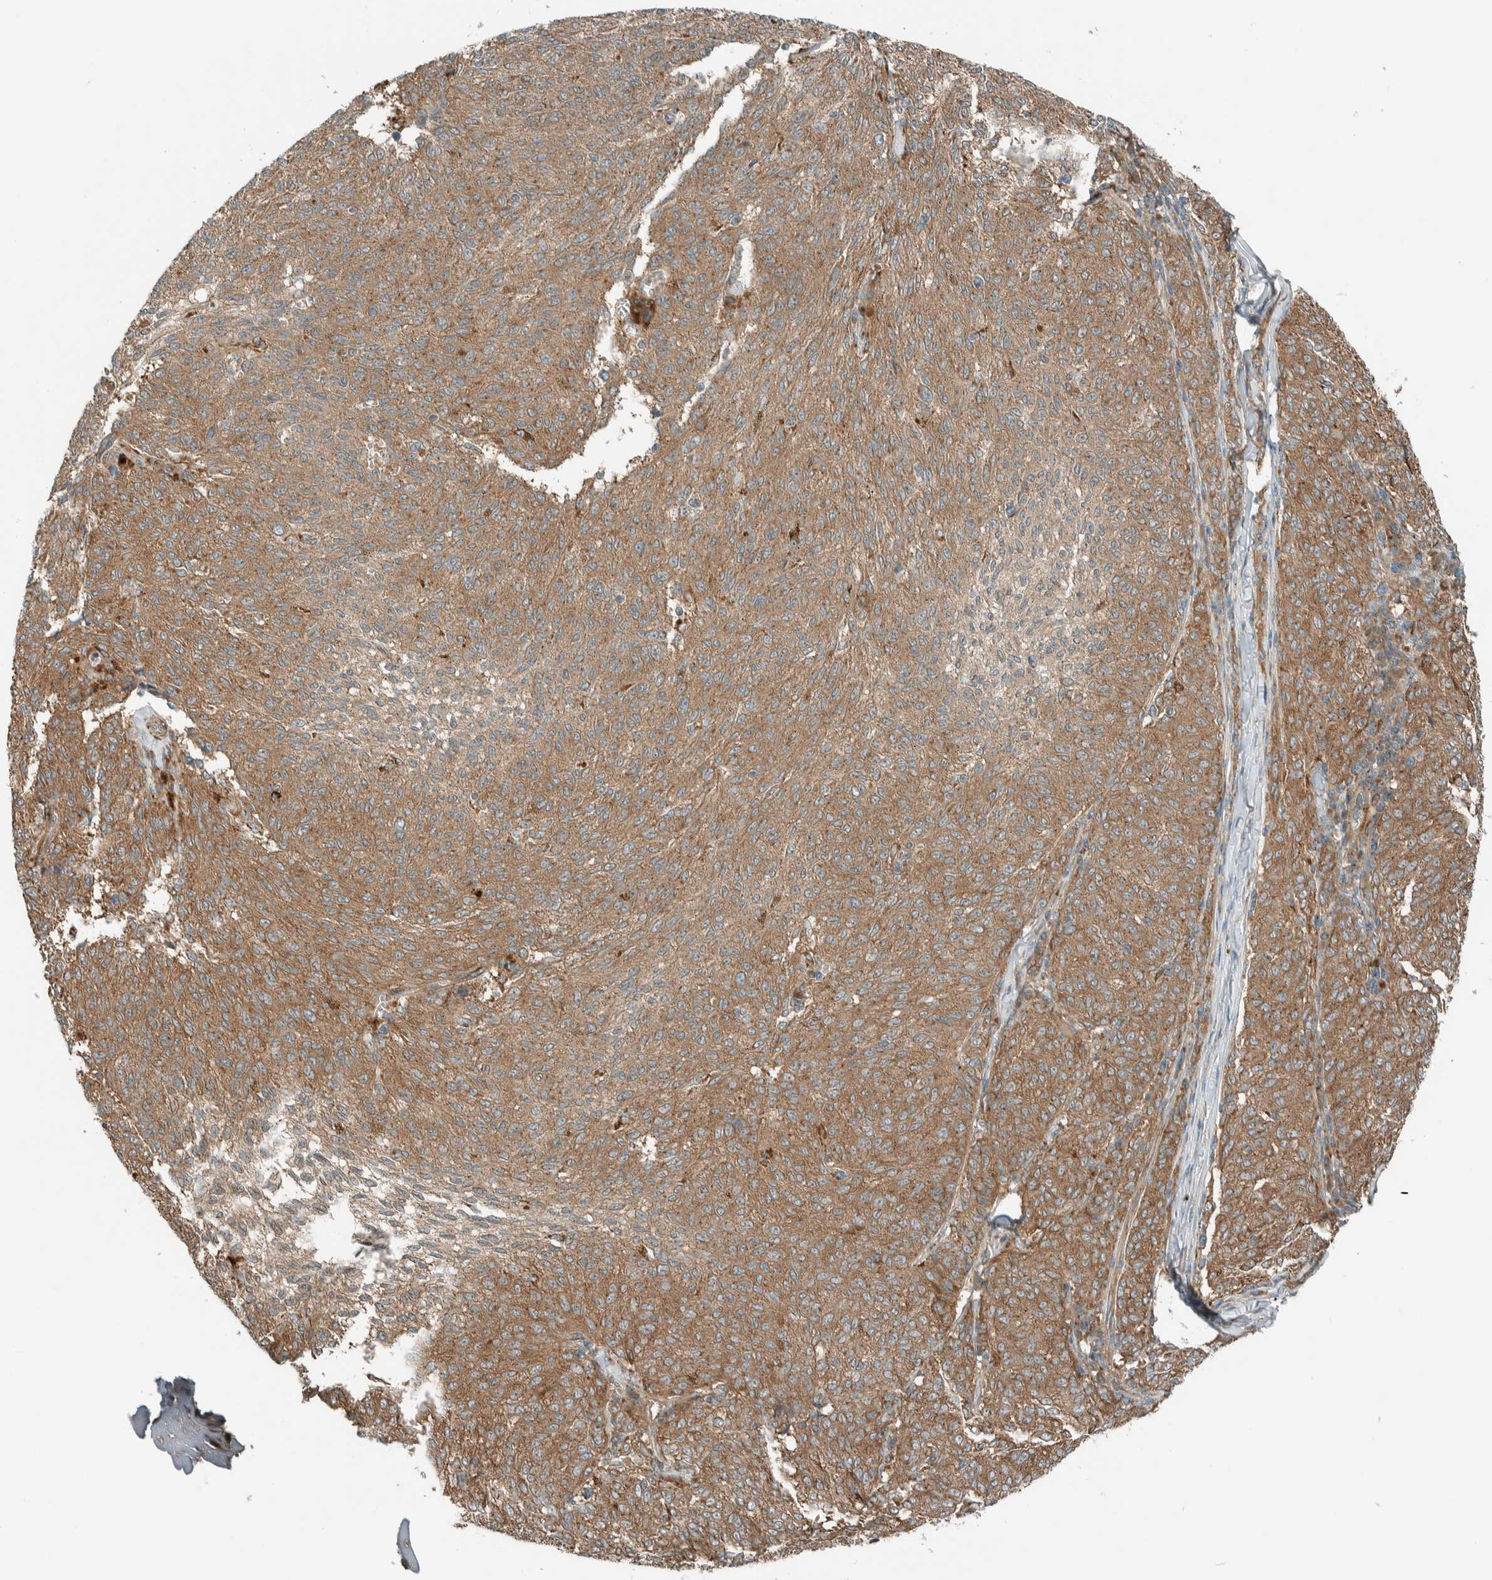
{"staining": {"intensity": "moderate", "quantity": ">75%", "location": "cytoplasmic/membranous"}, "tissue": "melanoma", "cell_type": "Tumor cells", "image_type": "cancer", "snomed": [{"axis": "morphology", "description": "Malignant melanoma, NOS"}, {"axis": "topography", "description": "Skin"}], "caption": "Moderate cytoplasmic/membranous protein expression is seen in approximately >75% of tumor cells in malignant melanoma.", "gene": "EXOC7", "patient": {"sex": "female", "age": 72}}